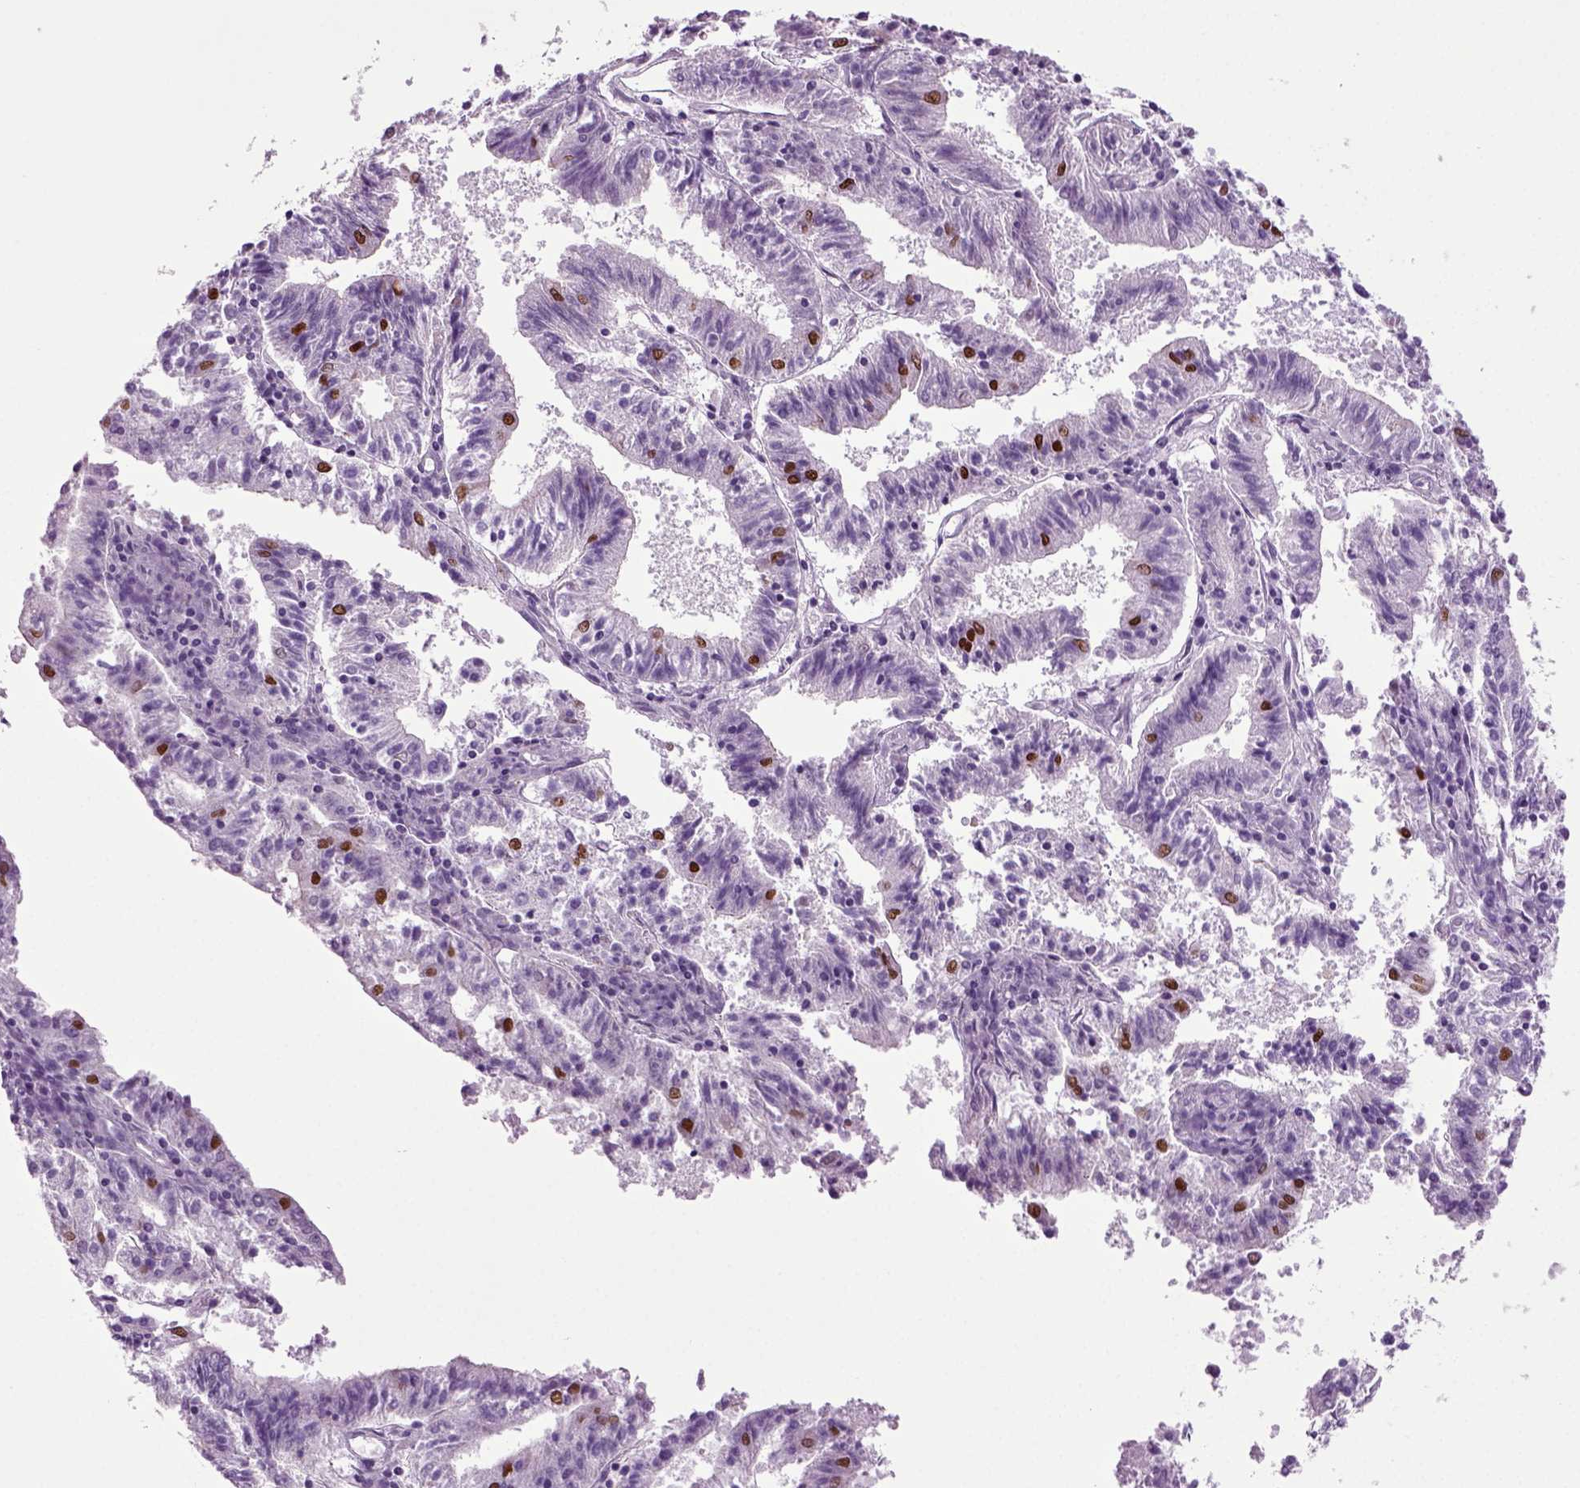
{"staining": {"intensity": "strong", "quantity": "<25%", "location": "nuclear"}, "tissue": "endometrial cancer", "cell_type": "Tumor cells", "image_type": "cancer", "snomed": [{"axis": "morphology", "description": "Adenocarcinoma, NOS"}, {"axis": "topography", "description": "Endometrium"}], "caption": "DAB immunohistochemical staining of human endometrial cancer (adenocarcinoma) demonstrates strong nuclear protein staining in approximately <25% of tumor cells. Using DAB (brown) and hematoxylin (blue) stains, captured at high magnification using brightfield microscopy.", "gene": "RFX3", "patient": {"sex": "female", "age": 82}}